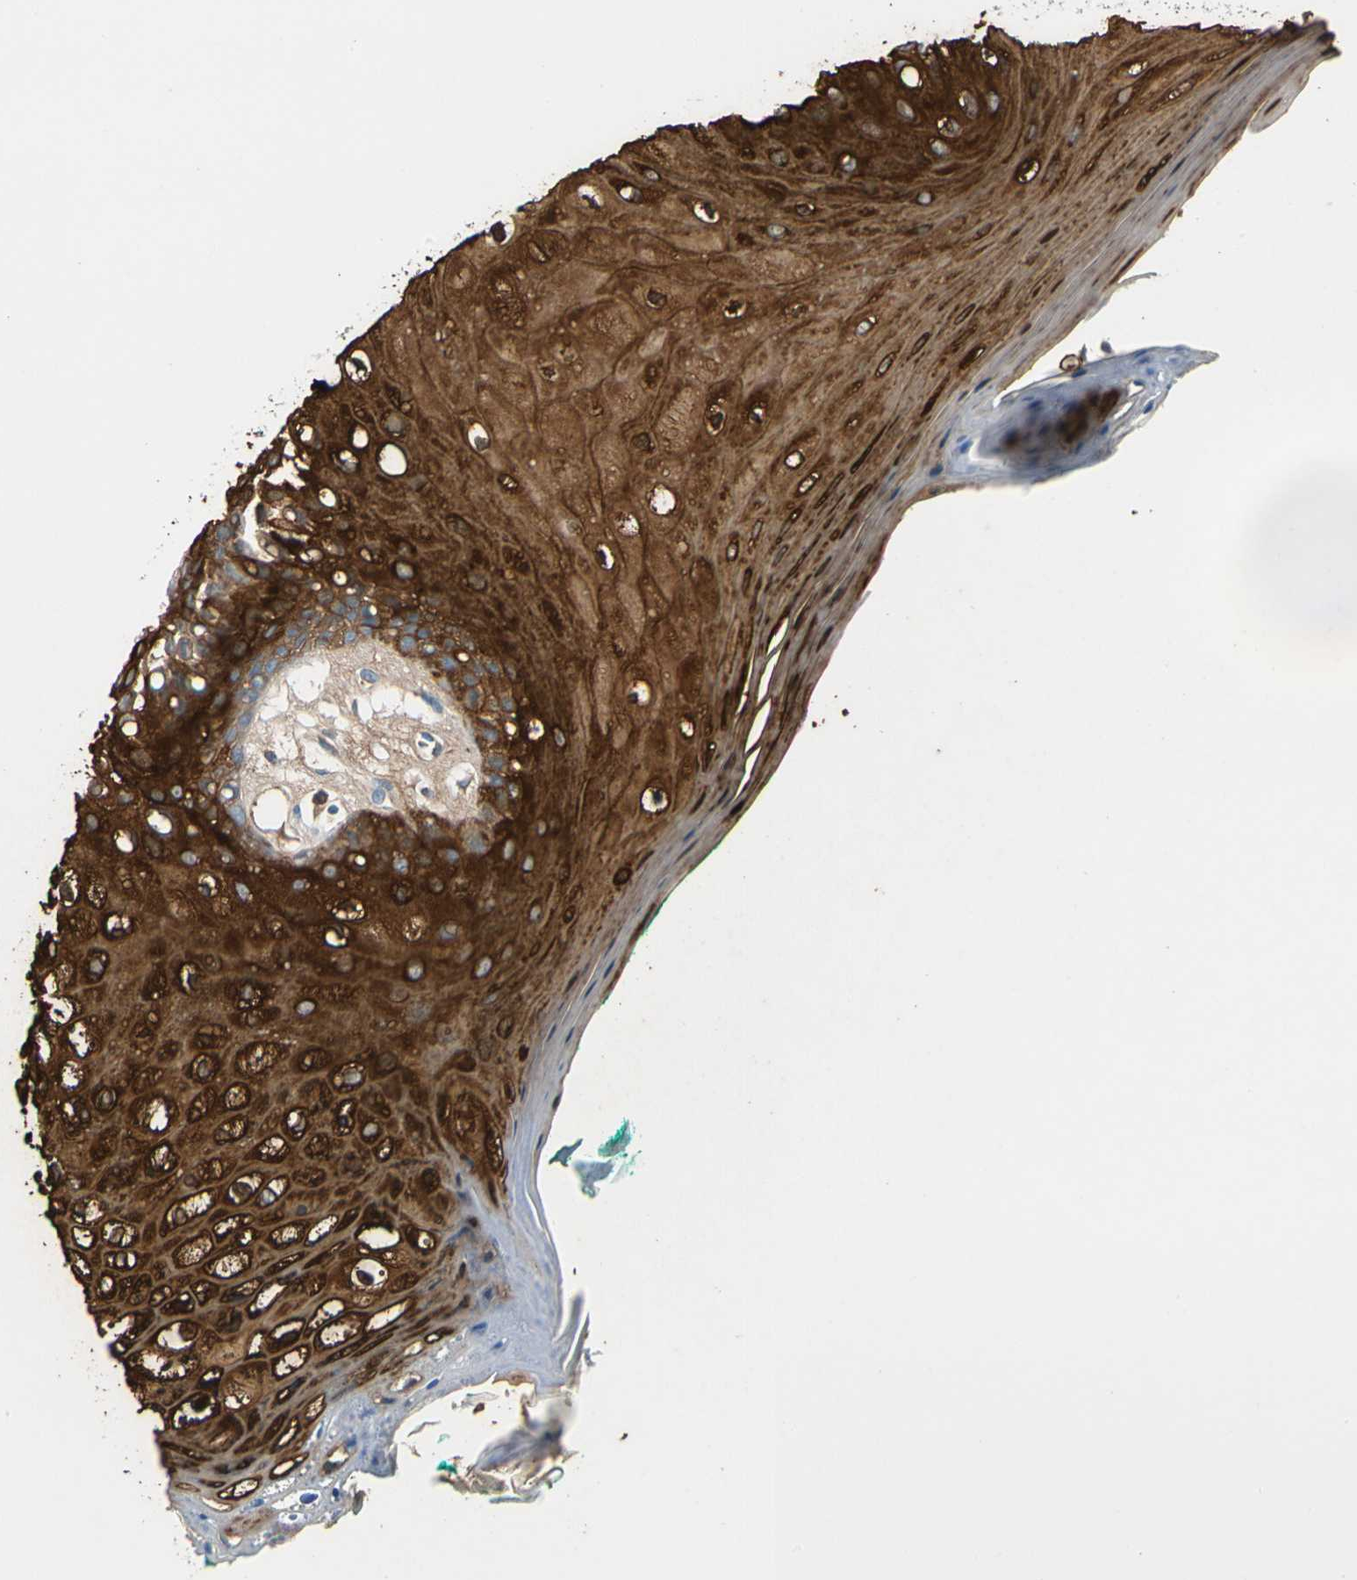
{"staining": {"intensity": "strong", "quantity": ">75%", "location": "cytoplasmic/membranous"}, "tissue": "oral mucosa", "cell_type": "Squamous epithelial cells", "image_type": "normal", "snomed": [{"axis": "morphology", "description": "Normal tissue, NOS"}, {"axis": "morphology", "description": "Squamous cell carcinoma, NOS"}, {"axis": "topography", "description": "Skeletal muscle"}, {"axis": "topography", "description": "Oral tissue"}, {"axis": "topography", "description": "Head-Neck"}], "caption": "IHC image of normal oral mucosa: human oral mucosa stained using immunohistochemistry (IHC) demonstrates high levels of strong protein expression localized specifically in the cytoplasmic/membranous of squamous epithelial cells, appearing as a cytoplasmic/membranous brown color.", "gene": "STK40", "patient": {"sex": "female", "age": 84}}